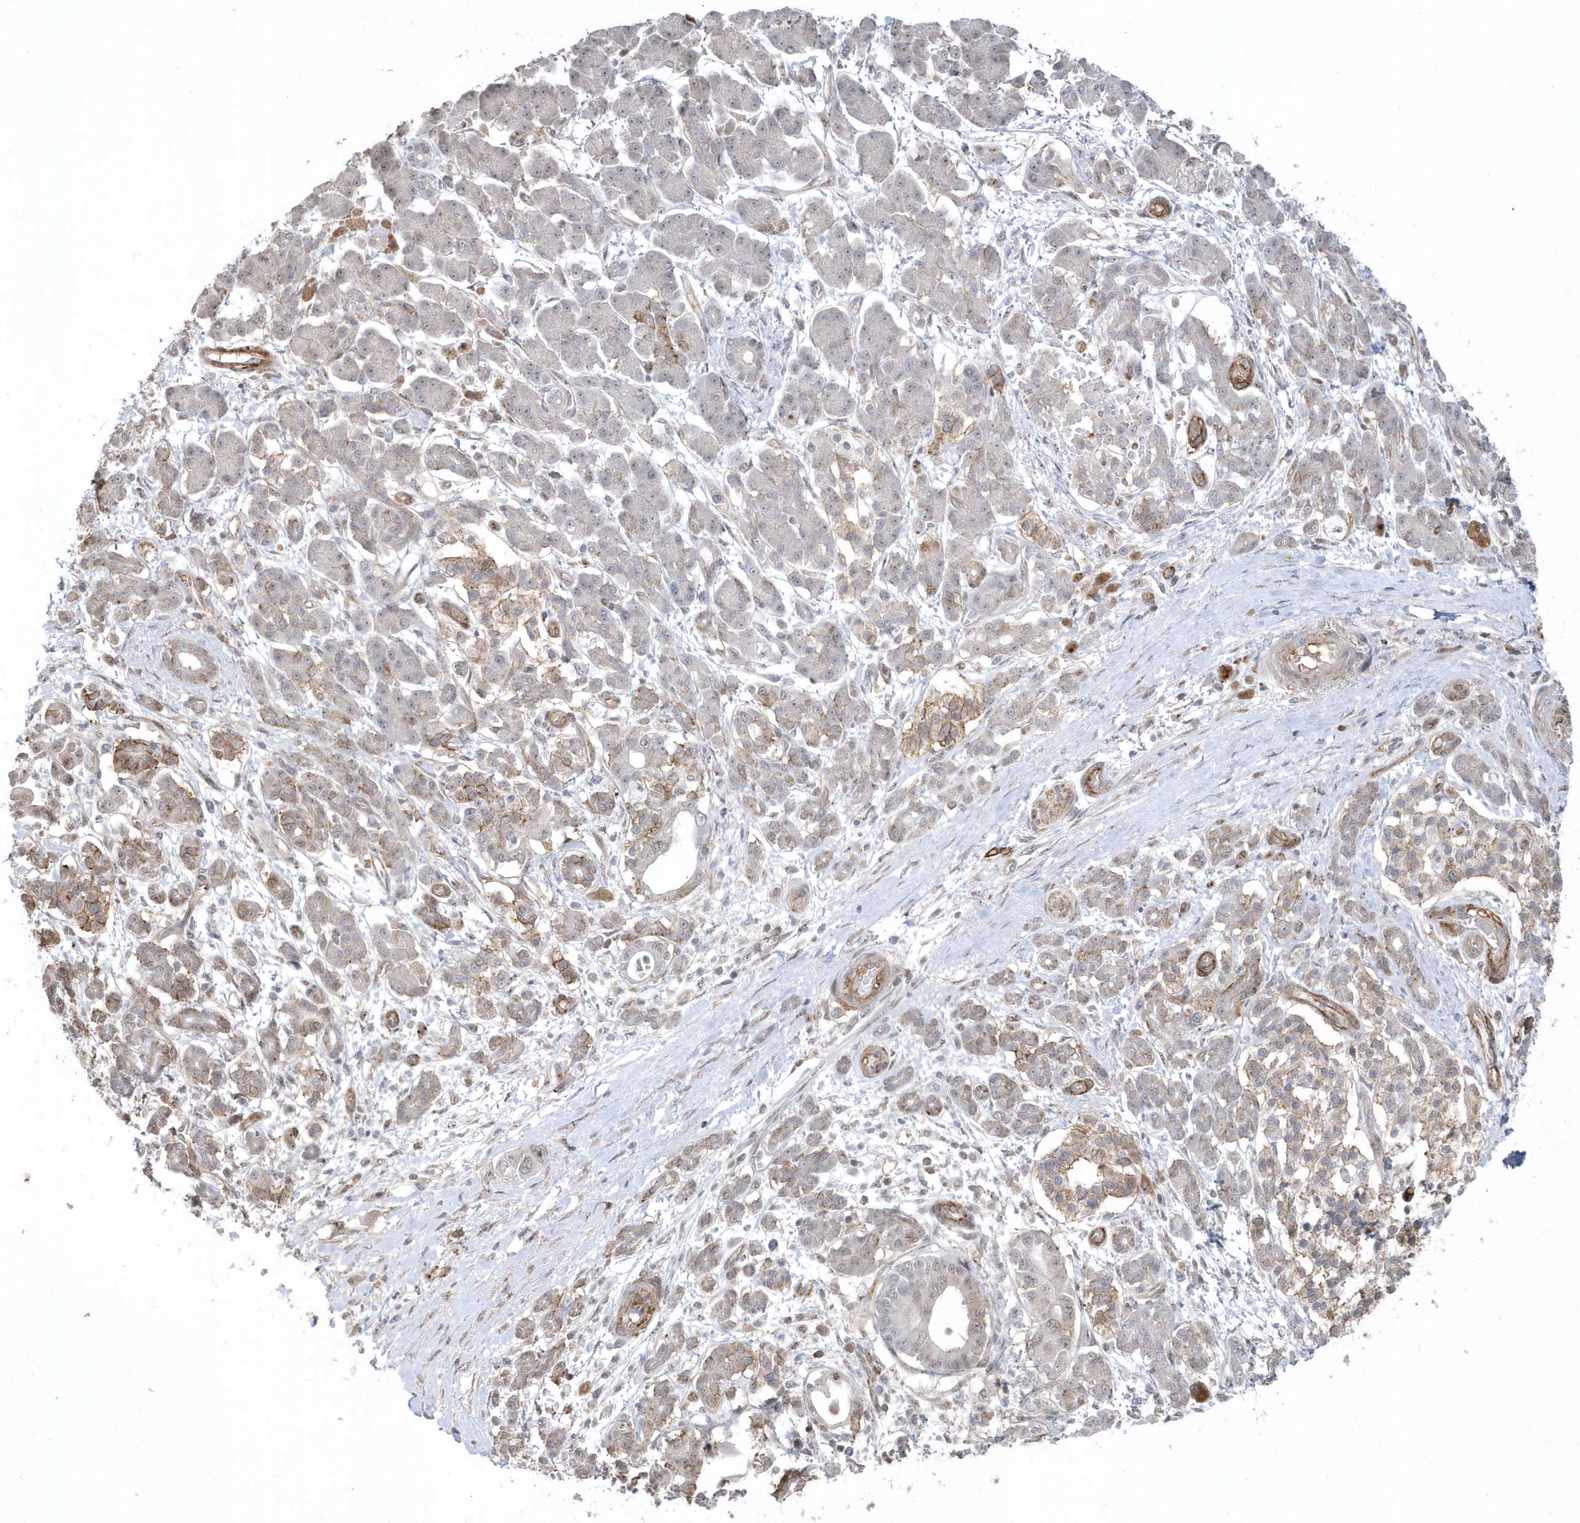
{"staining": {"intensity": "moderate", "quantity": "<25%", "location": "cytoplasmic/membranous"}, "tissue": "pancreatic cancer", "cell_type": "Tumor cells", "image_type": "cancer", "snomed": [{"axis": "morphology", "description": "Adenocarcinoma, NOS"}, {"axis": "topography", "description": "Pancreas"}], "caption": "Immunohistochemistry (IHC) staining of adenocarcinoma (pancreatic), which demonstrates low levels of moderate cytoplasmic/membranous staining in about <25% of tumor cells indicating moderate cytoplasmic/membranous protein expression. The staining was performed using DAB (3,3'-diaminobenzidine) (brown) for protein detection and nuclei were counterstained in hematoxylin (blue).", "gene": "CRIP3", "patient": {"sex": "male", "age": 68}}